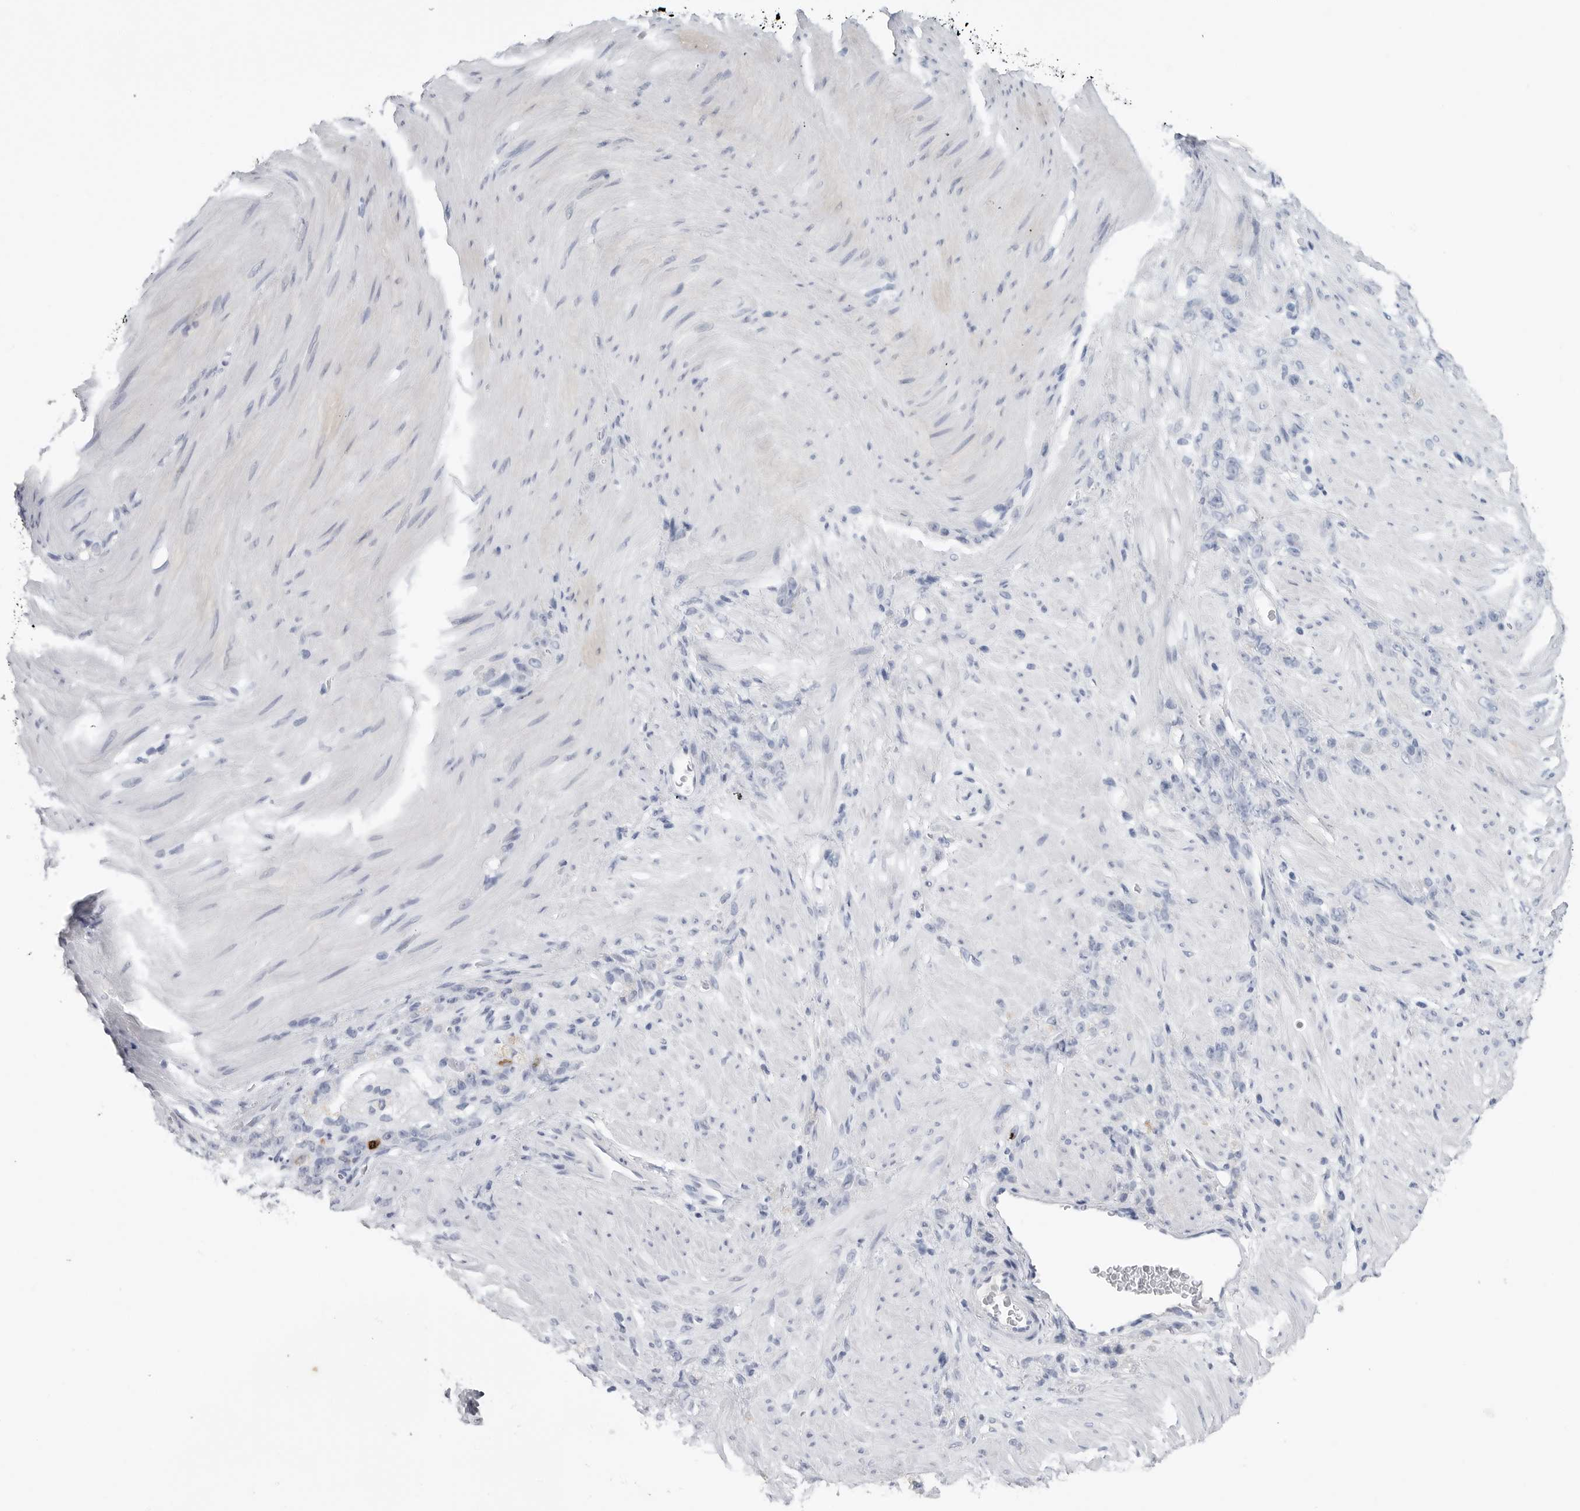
{"staining": {"intensity": "negative", "quantity": "none", "location": "none"}, "tissue": "stomach cancer", "cell_type": "Tumor cells", "image_type": "cancer", "snomed": [{"axis": "morphology", "description": "Normal tissue, NOS"}, {"axis": "morphology", "description": "Adenocarcinoma, NOS"}, {"axis": "topography", "description": "Stomach"}], "caption": "Tumor cells show no significant positivity in stomach cancer (adenocarcinoma).", "gene": "TIMP1", "patient": {"sex": "male", "age": 82}}